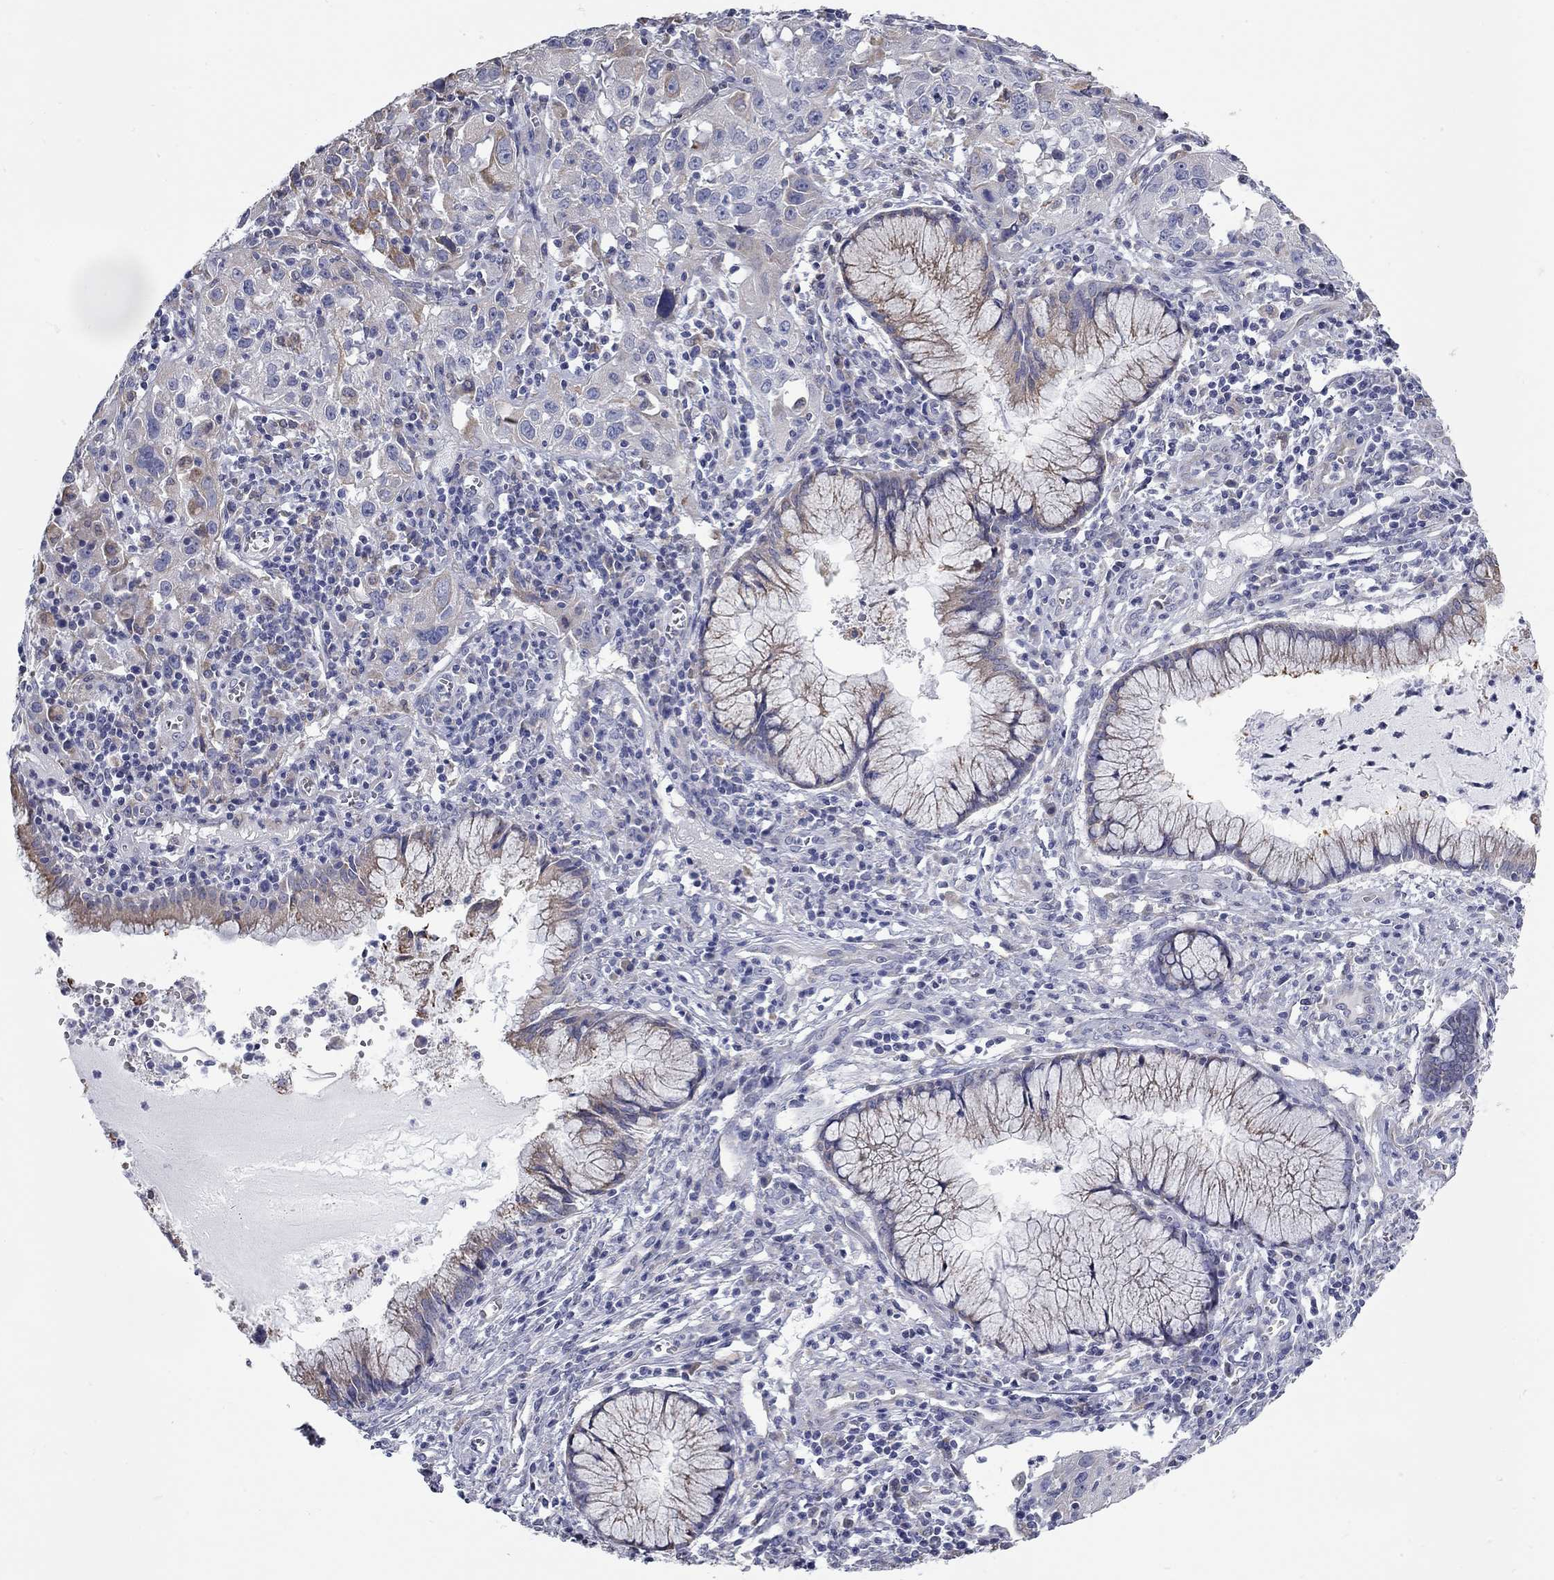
{"staining": {"intensity": "moderate", "quantity": "<25%", "location": "cytoplasmic/membranous"}, "tissue": "cervical cancer", "cell_type": "Tumor cells", "image_type": "cancer", "snomed": [{"axis": "morphology", "description": "Squamous cell carcinoma, NOS"}, {"axis": "topography", "description": "Cervix"}], "caption": "The image shows immunohistochemical staining of cervical cancer. There is moderate cytoplasmic/membranous staining is identified in about <25% of tumor cells.", "gene": "XAGE2", "patient": {"sex": "female", "age": 32}}